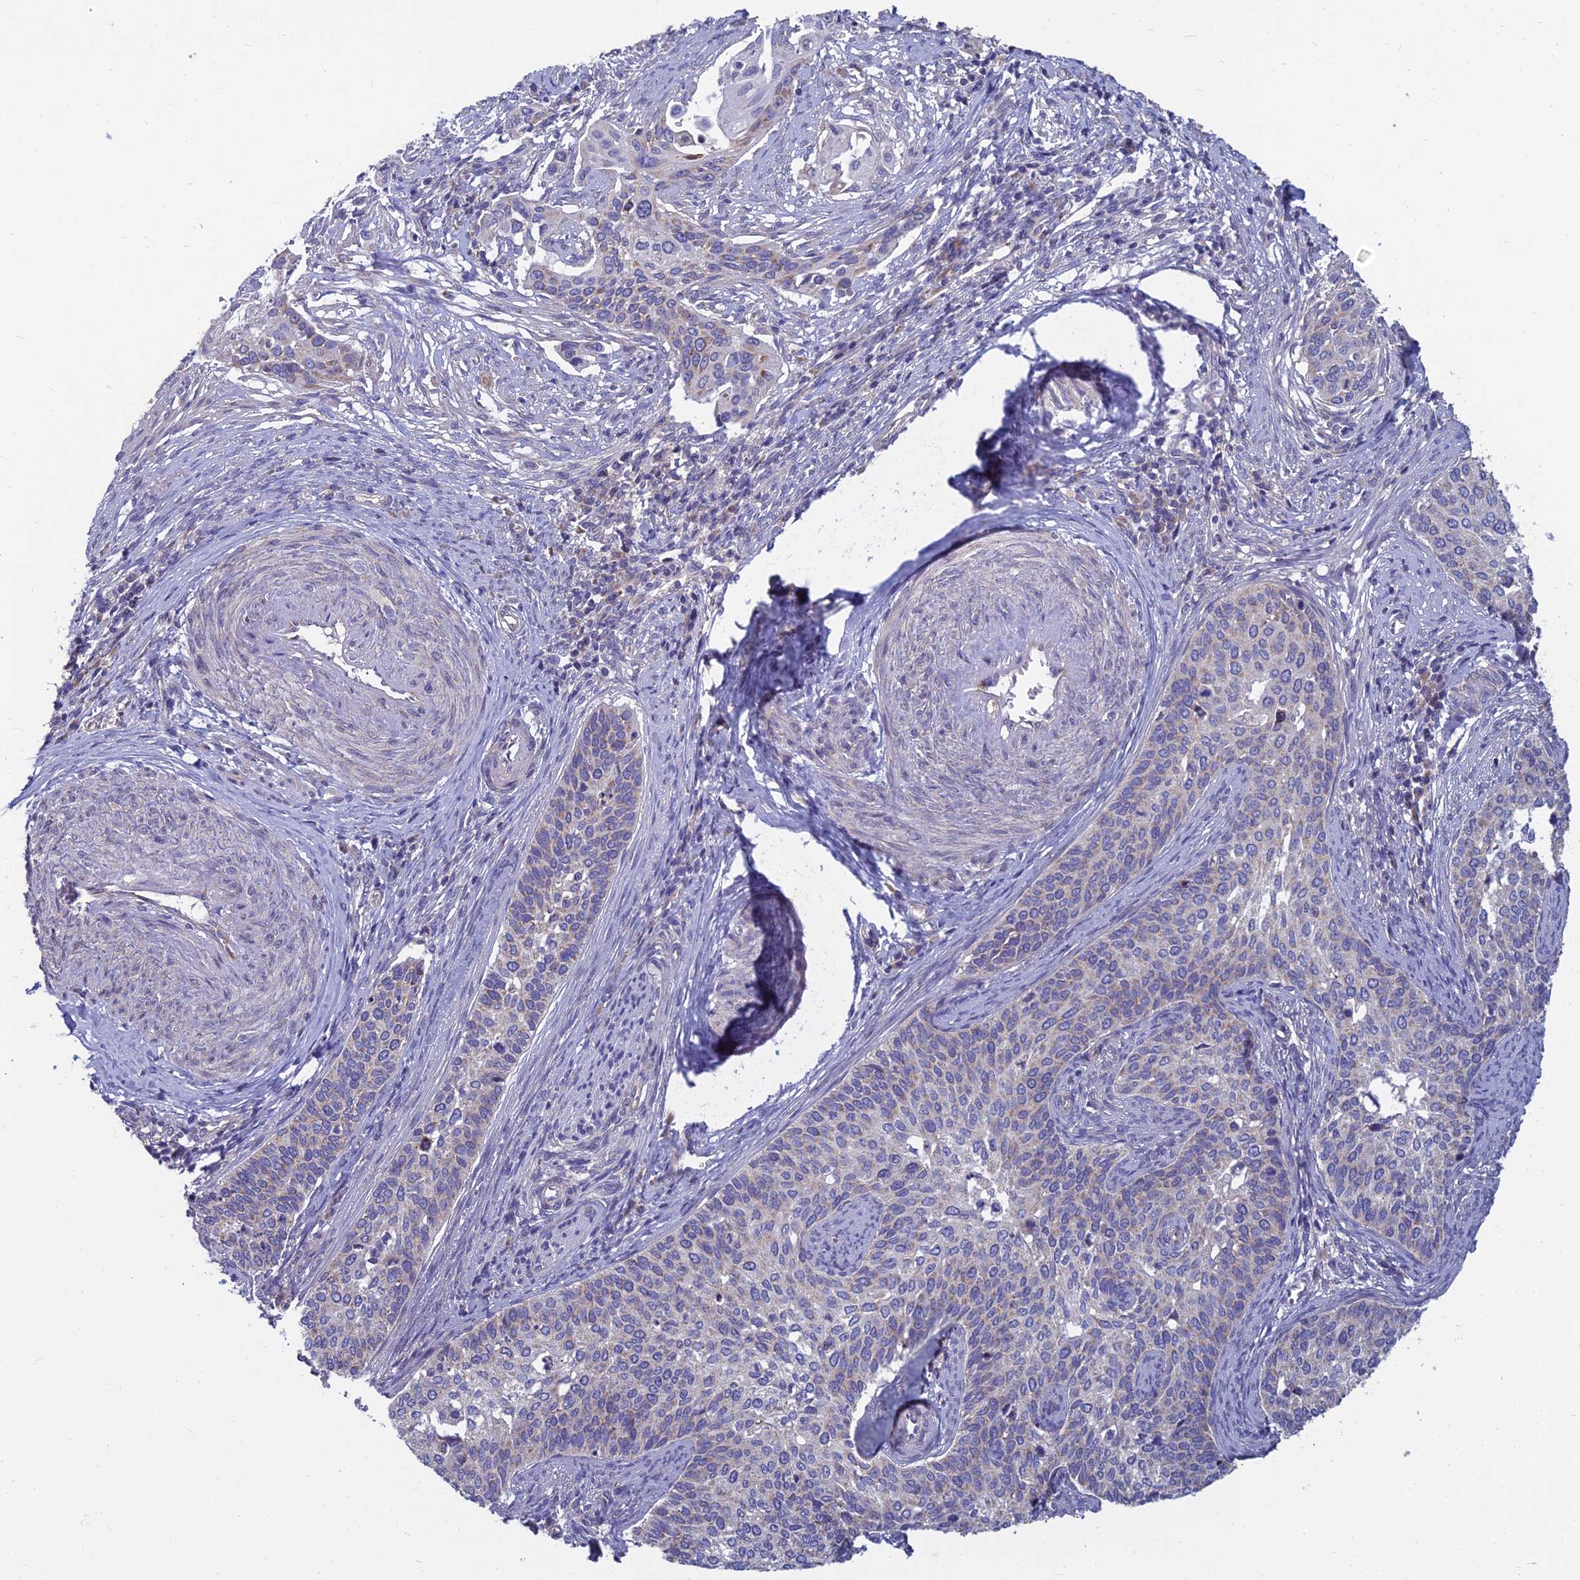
{"staining": {"intensity": "negative", "quantity": "none", "location": "none"}, "tissue": "cervical cancer", "cell_type": "Tumor cells", "image_type": "cancer", "snomed": [{"axis": "morphology", "description": "Squamous cell carcinoma, NOS"}, {"axis": "topography", "description": "Cervix"}], "caption": "Protein analysis of cervical cancer shows no significant positivity in tumor cells.", "gene": "COX20", "patient": {"sex": "female", "age": 44}}